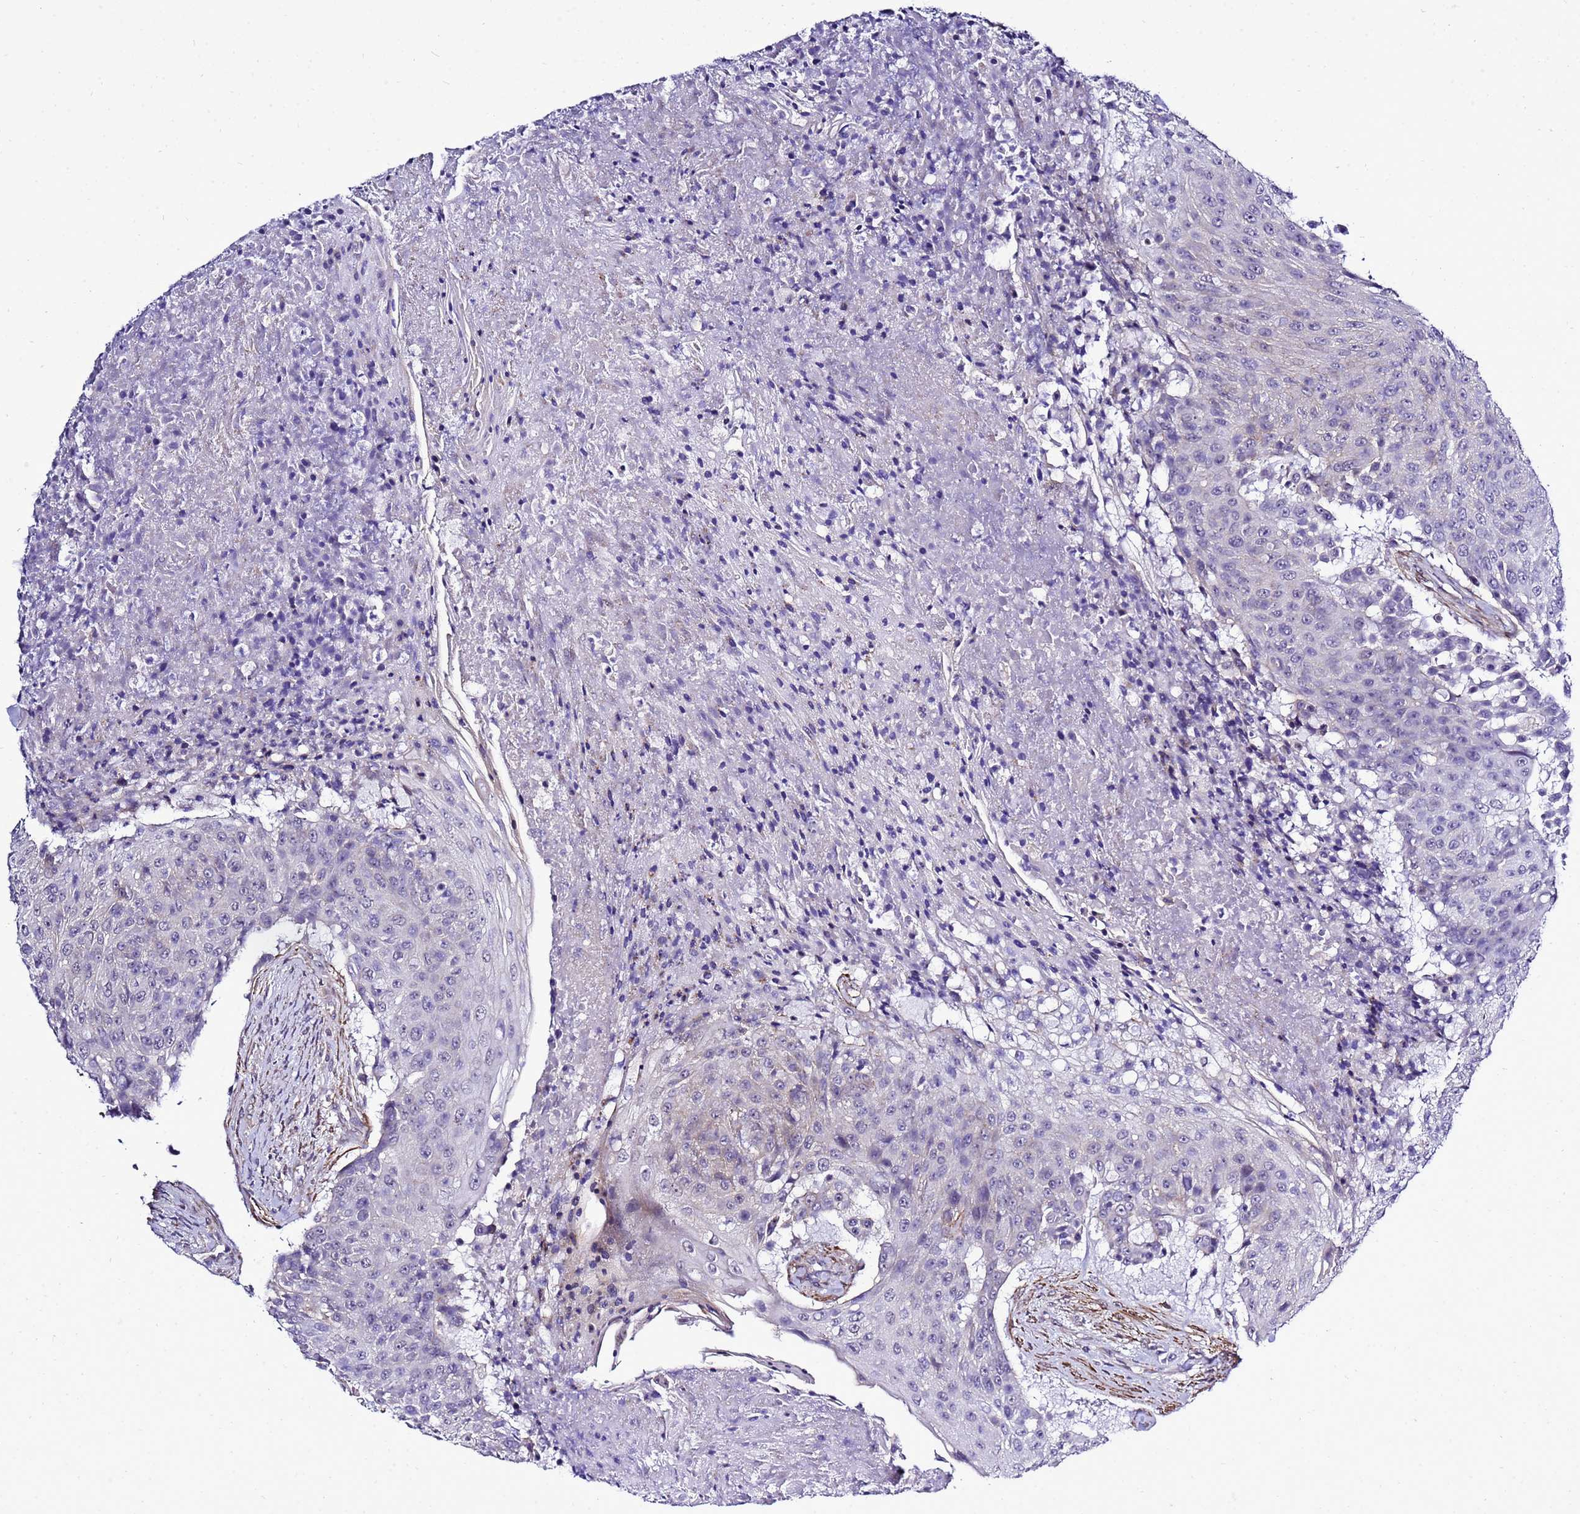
{"staining": {"intensity": "negative", "quantity": "none", "location": "none"}, "tissue": "urothelial cancer", "cell_type": "Tumor cells", "image_type": "cancer", "snomed": [{"axis": "morphology", "description": "Urothelial carcinoma, High grade"}, {"axis": "topography", "description": "Urinary bladder"}], "caption": "Urothelial carcinoma (high-grade) was stained to show a protein in brown. There is no significant positivity in tumor cells.", "gene": "GZF1", "patient": {"sex": "female", "age": 63}}